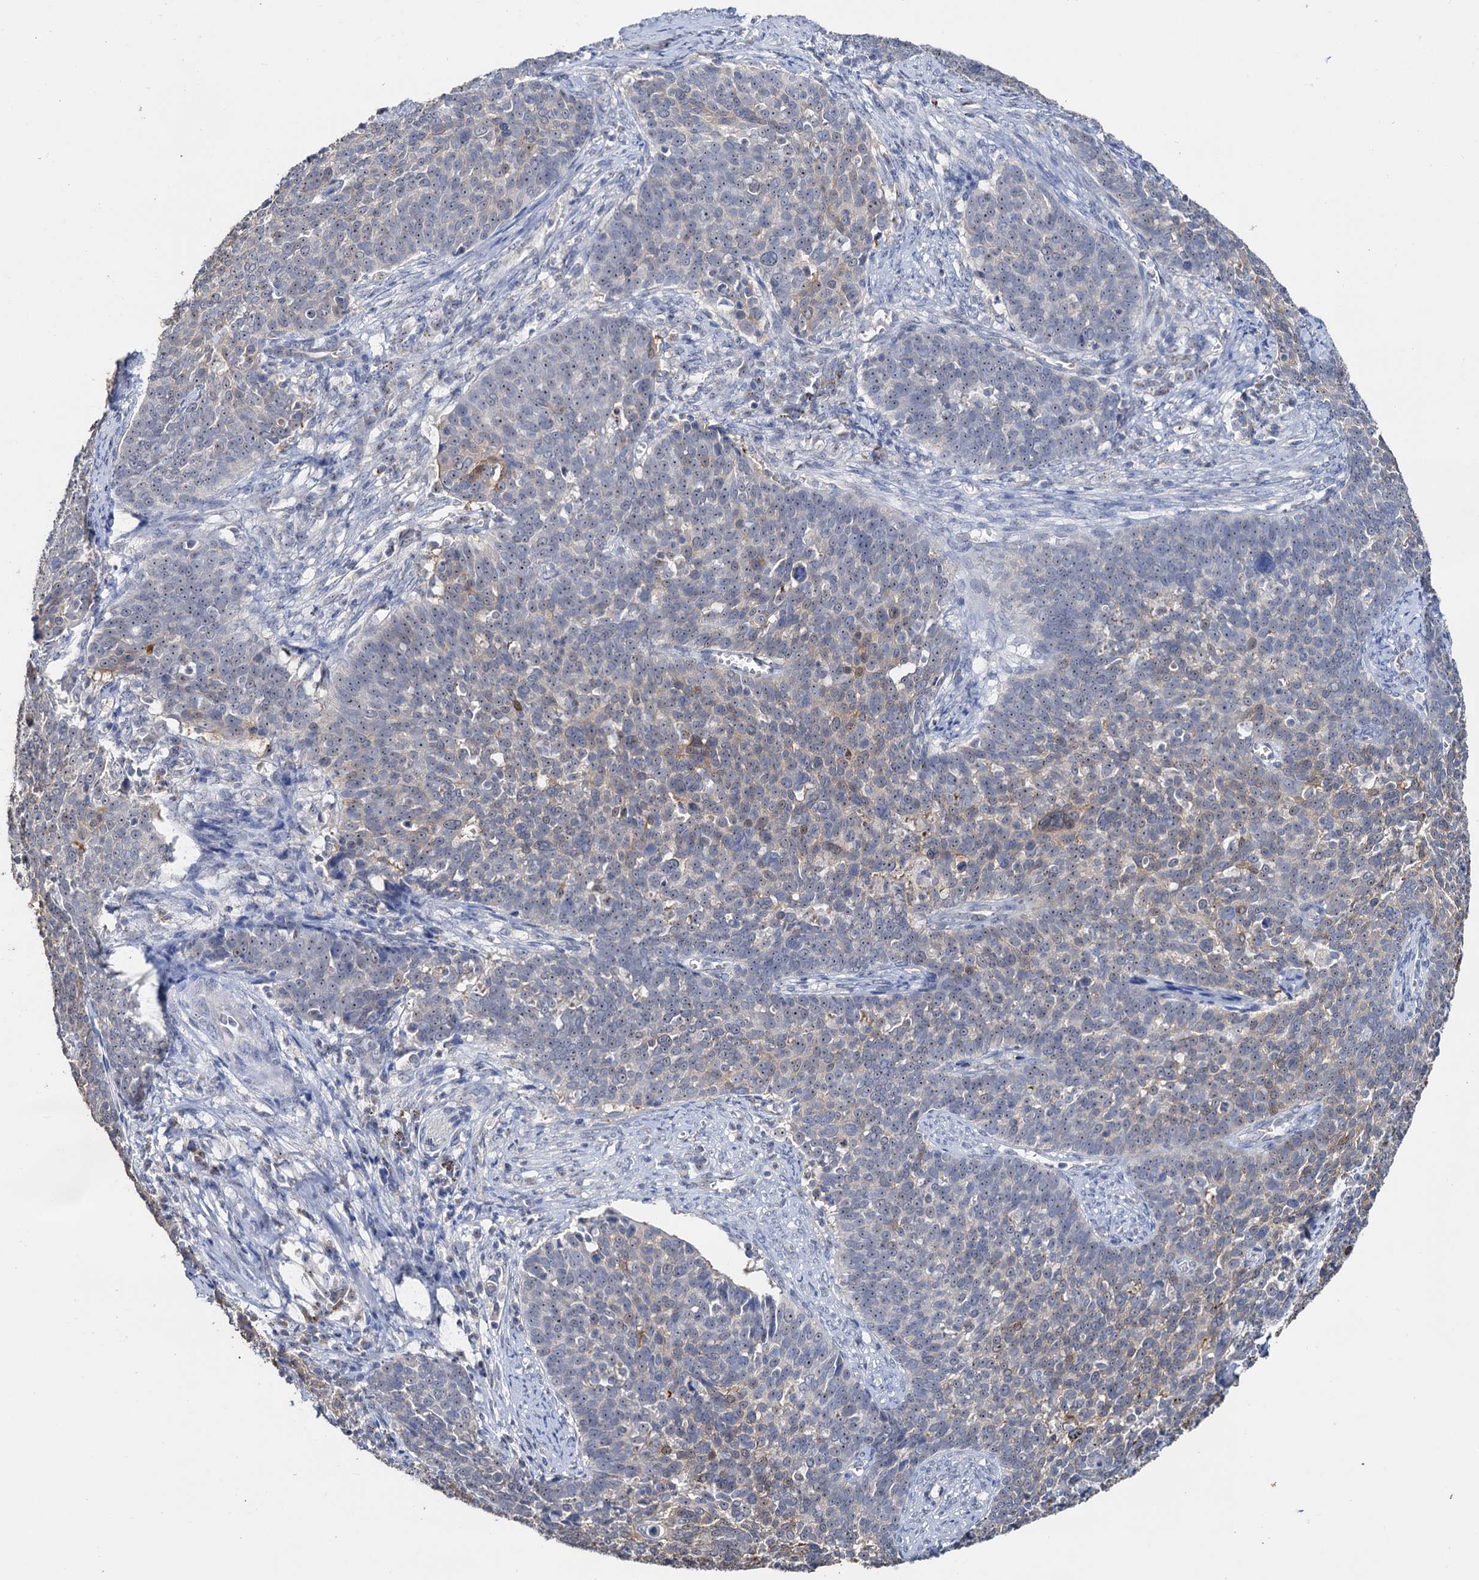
{"staining": {"intensity": "weak", "quantity": "<25%", "location": "cytoplasmic/membranous,nuclear"}, "tissue": "cervical cancer", "cell_type": "Tumor cells", "image_type": "cancer", "snomed": [{"axis": "morphology", "description": "Squamous cell carcinoma, NOS"}, {"axis": "topography", "description": "Cervix"}], "caption": "Immunohistochemistry histopathology image of neoplastic tissue: cervical cancer stained with DAB reveals no significant protein staining in tumor cells. The staining is performed using DAB (3,3'-diaminobenzidine) brown chromogen with nuclei counter-stained in using hematoxylin.", "gene": "C2CD3", "patient": {"sex": "female", "age": 39}}